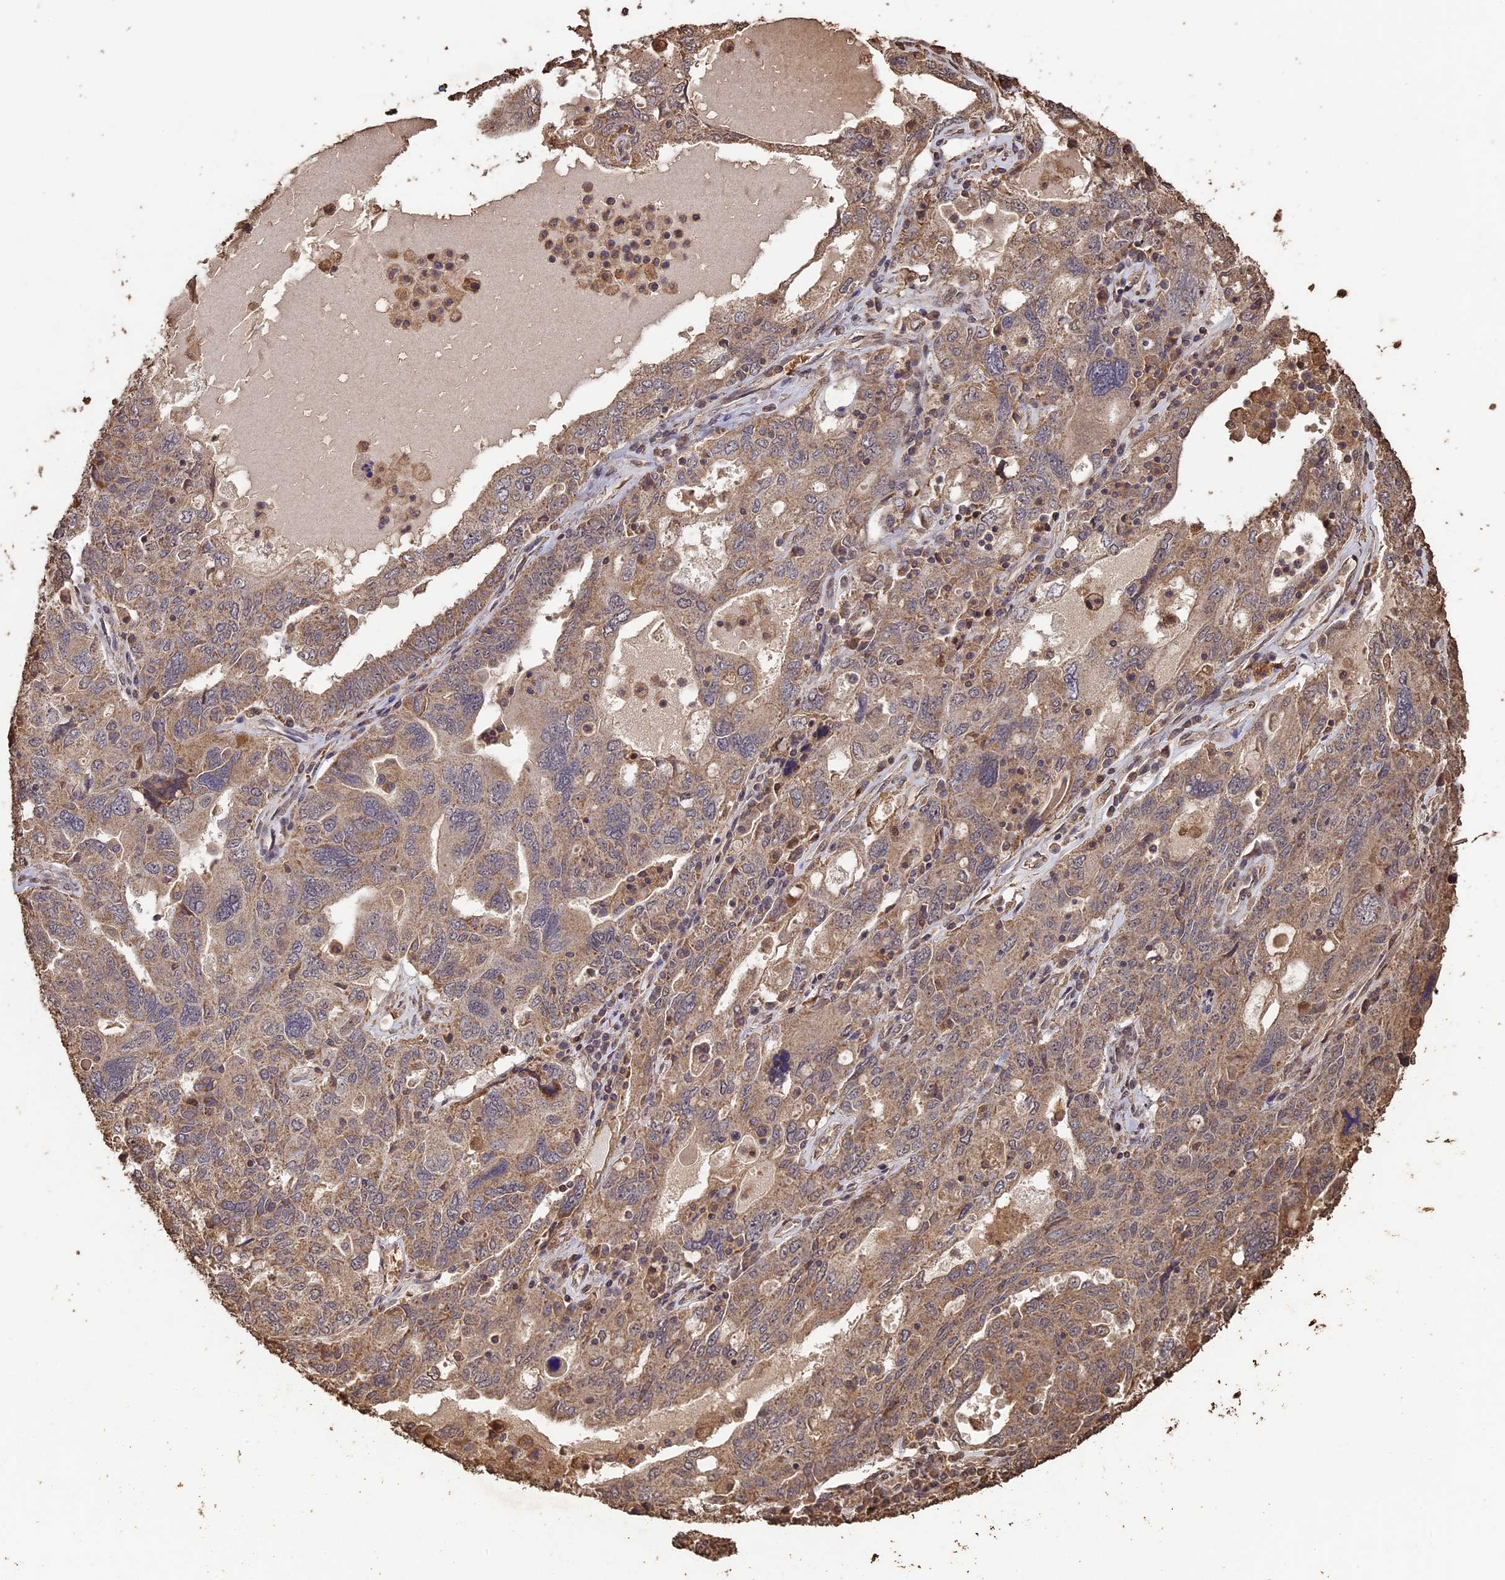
{"staining": {"intensity": "moderate", "quantity": ">75%", "location": "cytoplasmic/membranous"}, "tissue": "ovarian cancer", "cell_type": "Tumor cells", "image_type": "cancer", "snomed": [{"axis": "morphology", "description": "Carcinoma, endometroid"}, {"axis": "topography", "description": "Ovary"}], "caption": "Immunohistochemical staining of ovarian endometroid carcinoma exhibits moderate cytoplasmic/membranous protein positivity in approximately >75% of tumor cells.", "gene": "HUNK", "patient": {"sex": "female", "age": 62}}